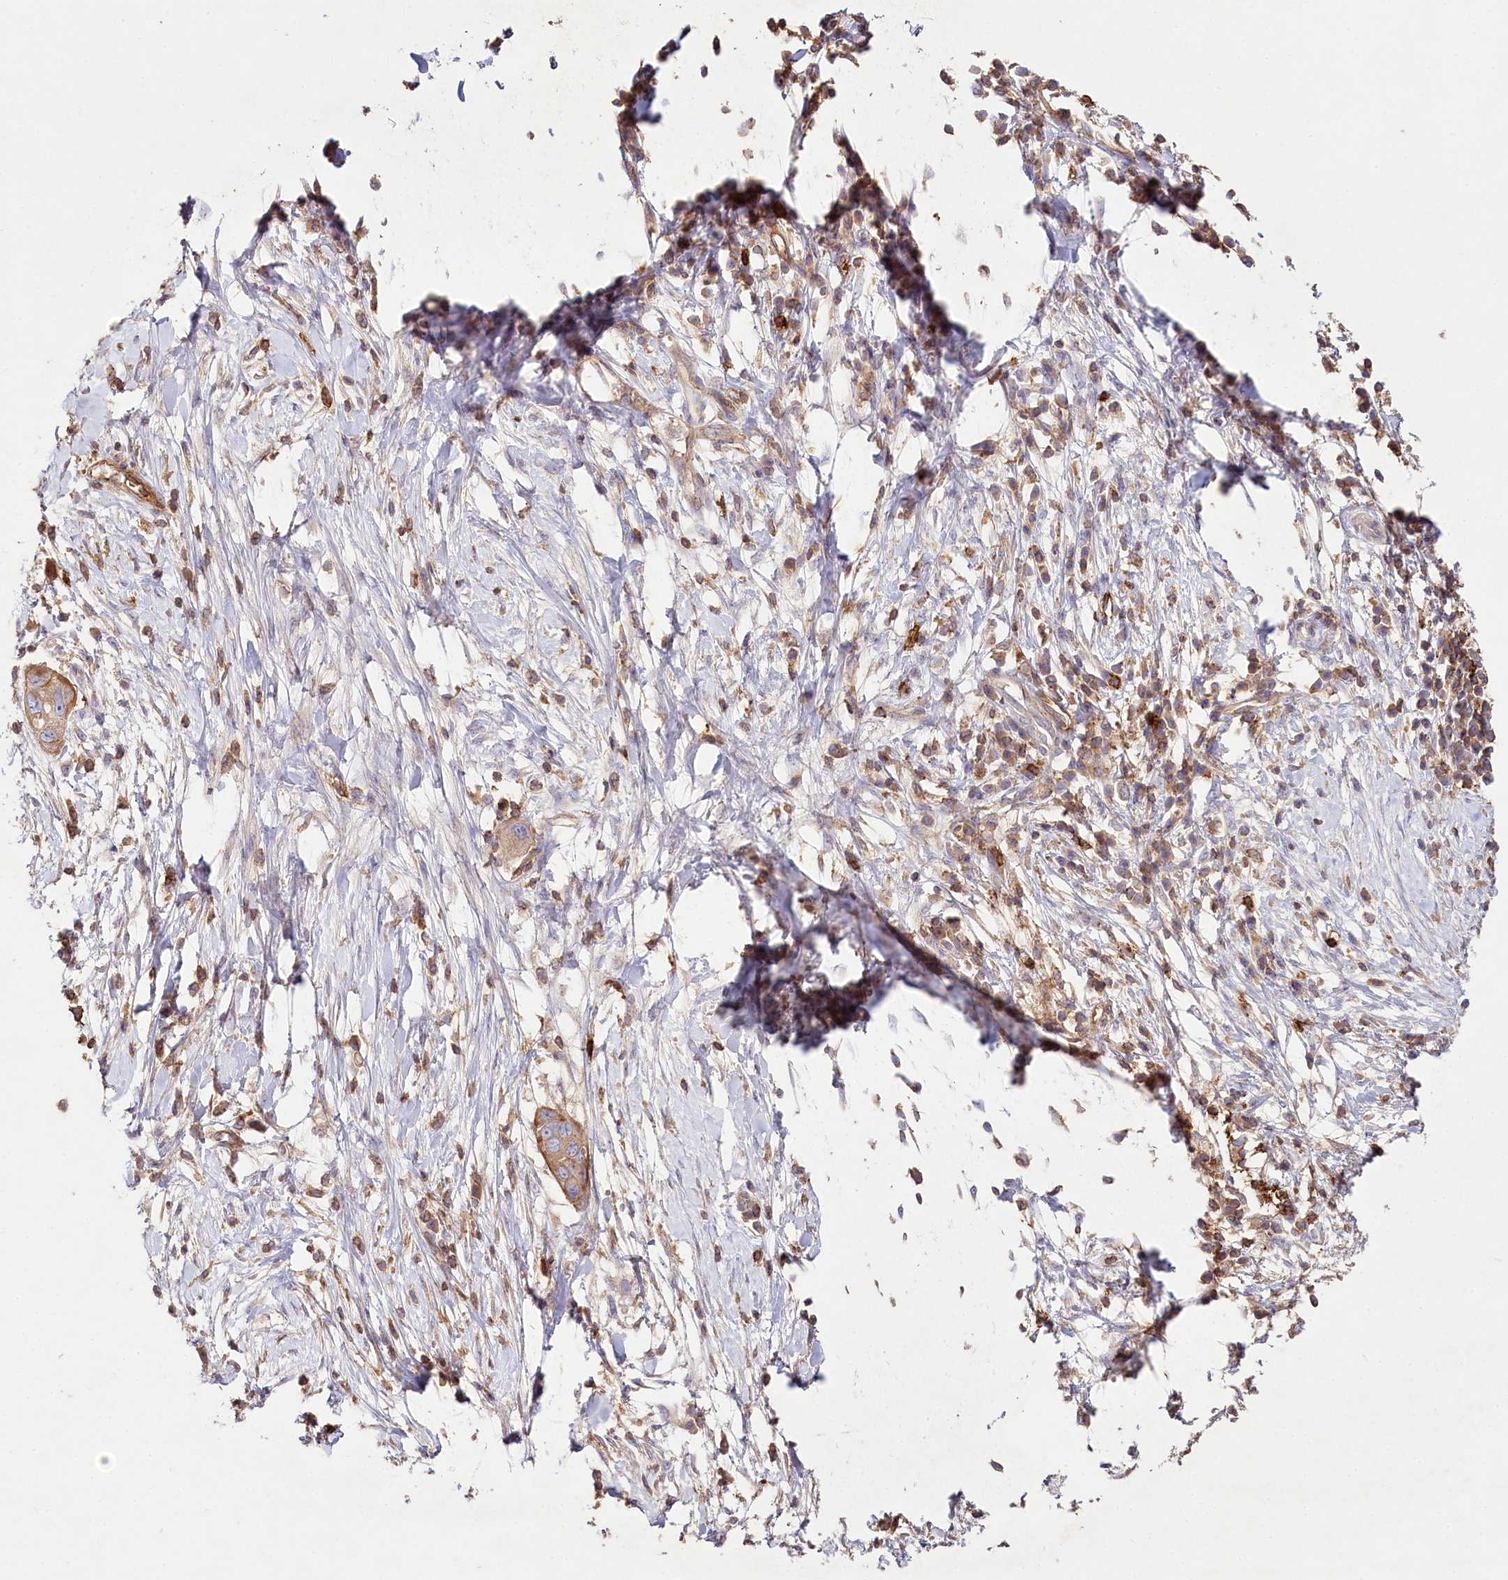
{"staining": {"intensity": "moderate", "quantity": "25%-75%", "location": "cytoplasmic/membranous"}, "tissue": "pancreatic cancer", "cell_type": "Tumor cells", "image_type": "cancer", "snomed": [{"axis": "morphology", "description": "Adenocarcinoma, NOS"}, {"axis": "topography", "description": "Pancreas"}], "caption": "High-magnification brightfield microscopy of pancreatic cancer stained with DAB (3,3'-diaminobenzidine) (brown) and counterstained with hematoxylin (blue). tumor cells exhibit moderate cytoplasmic/membranous positivity is present in approximately25%-75% of cells. The protein of interest is shown in brown color, while the nuclei are stained blue.", "gene": "RBP5", "patient": {"sex": "male", "age": 68}}